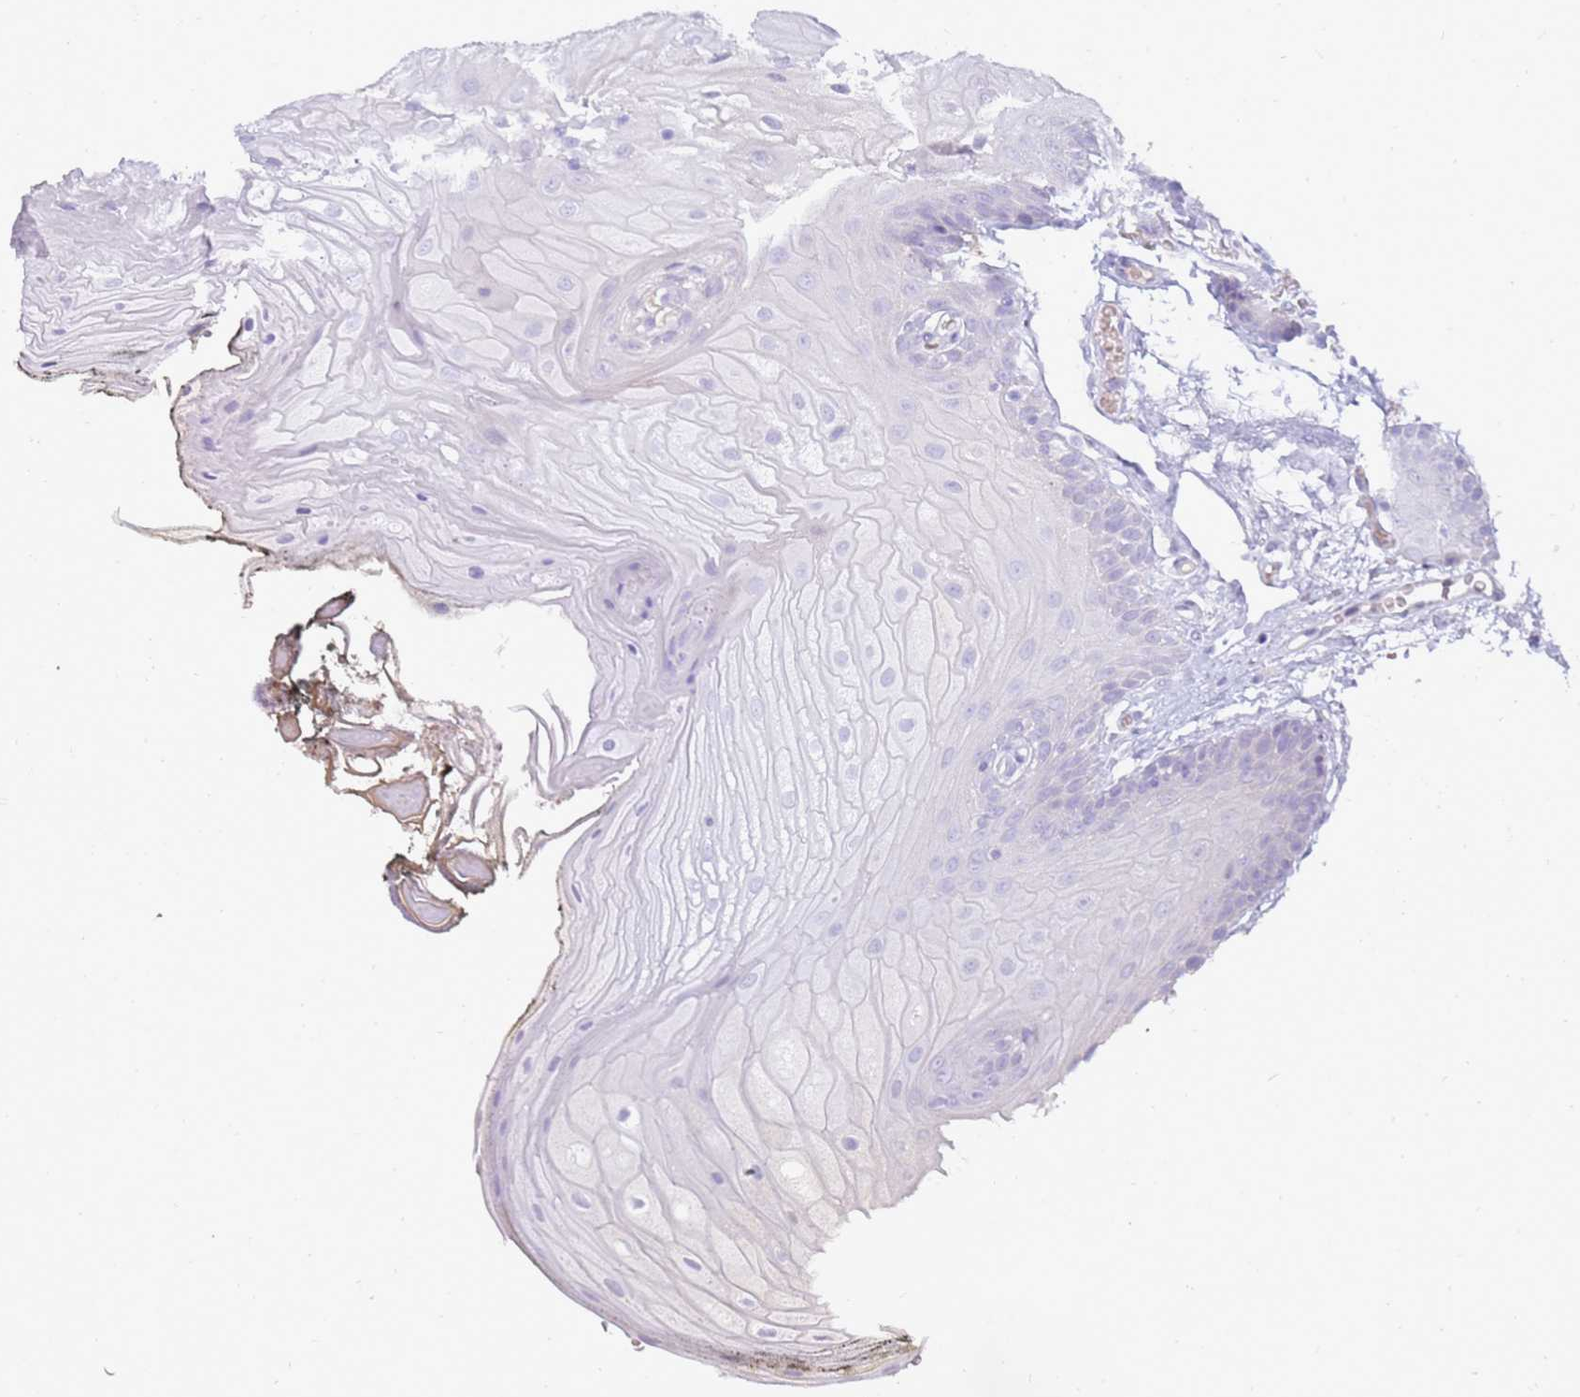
{"staining": {"intensity": "negative", "quantity": "none", "location": "none"}, "tissue": "oral mucosa", "cell_type": "Squamous epithelial cells", "image_type": "normal", "snomed": [{"axis": "morphology", "description": "Normal tissue, NOS"}, {"axis": "morphology", "description": "Squamous cell carcinoma, NOS"}, {"axis": "topography", "description": "Oral tissue"}, {"axis": "topography", "description": "Head-Neck"}], "caption": "DAB (3,3'-diaminobenzidine) immunohistochemical staining of benign human oral mucosa demonstrates no significant expression in squamous epithelial cells. (DAB (3,3'-diaminobenzidine) immunohistochemistry (IHC), high magnification).", "gene": "EVPLL", "patient": {"sex": "female", "age": 81}}